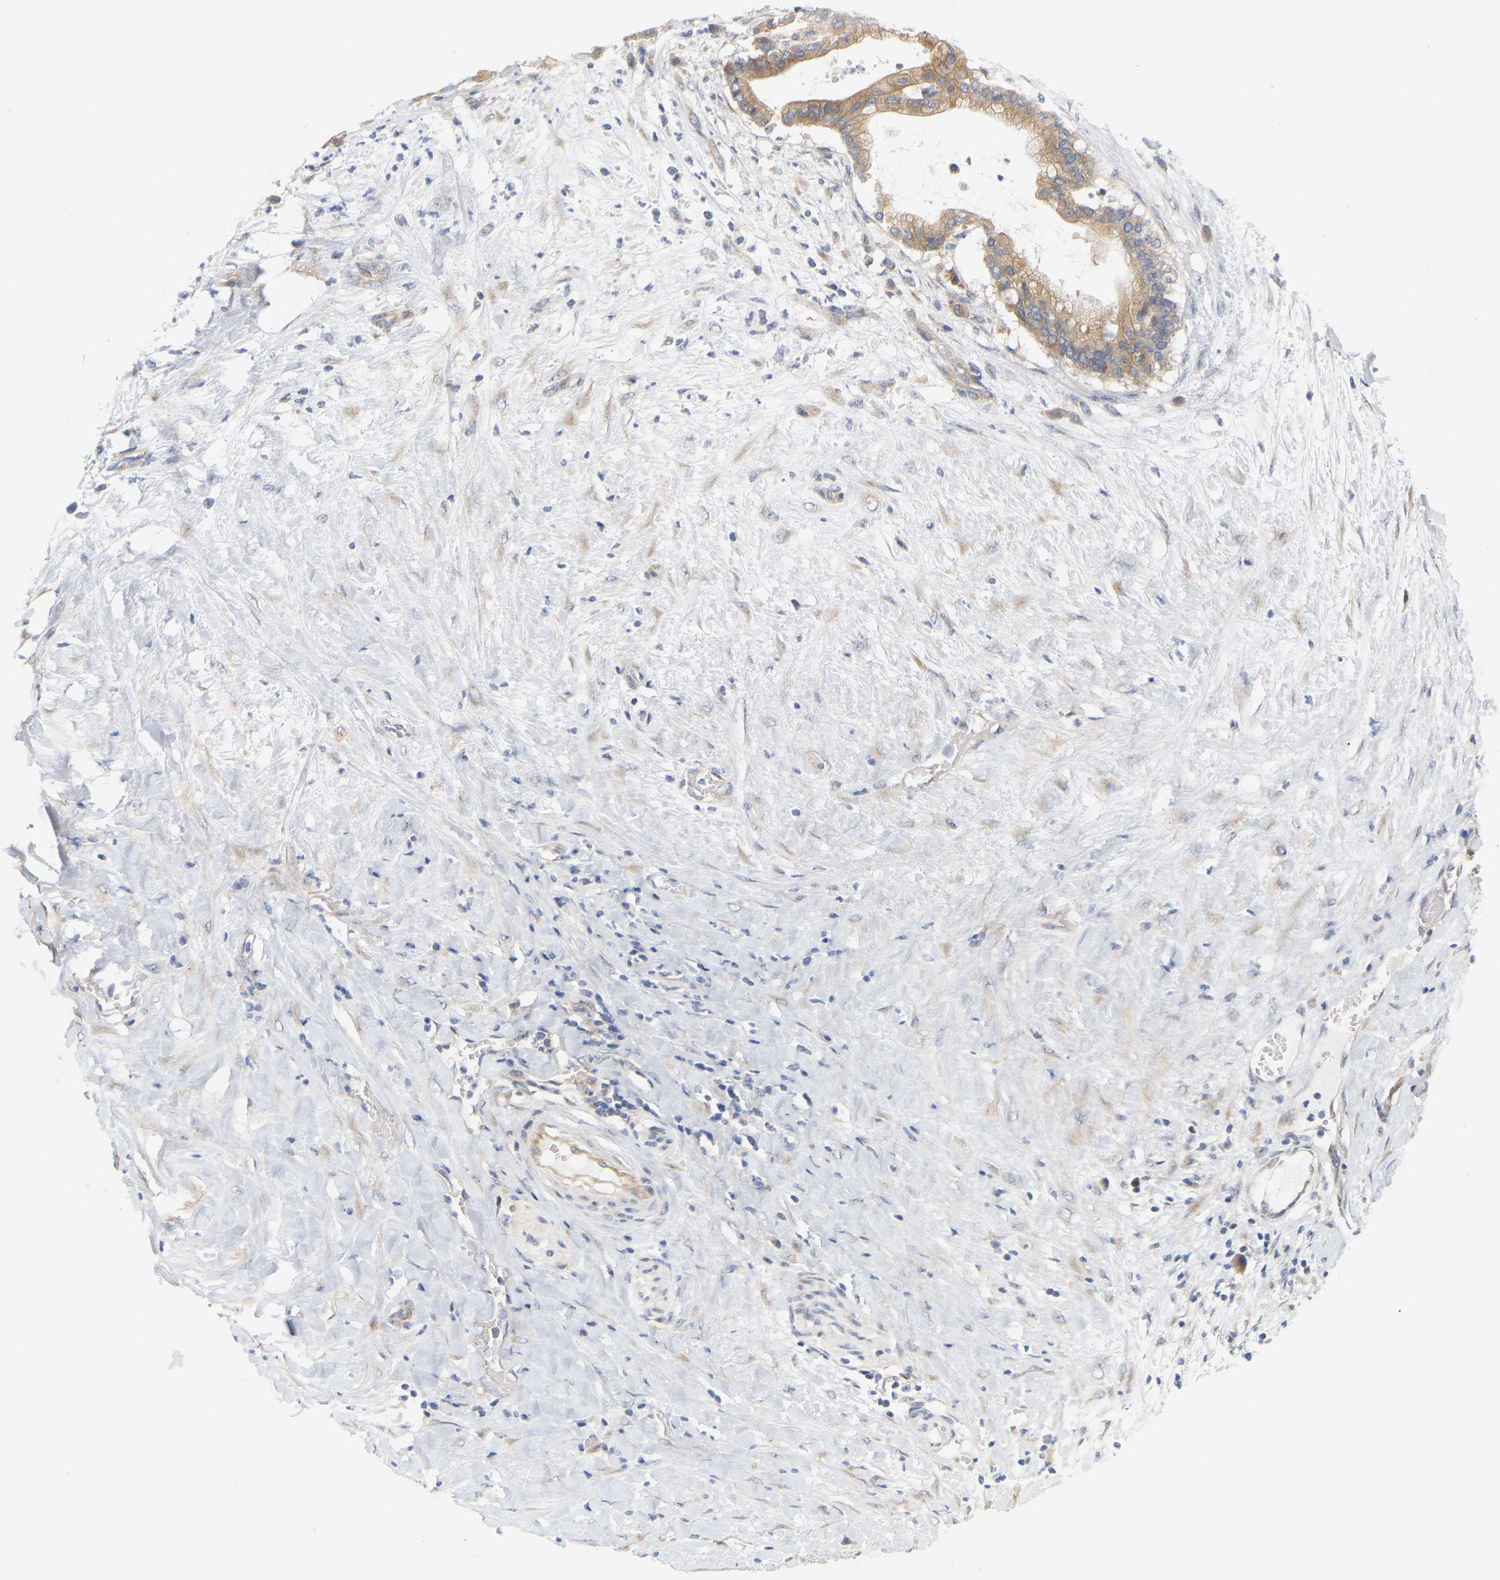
{"staining": {"intensity": "moderate", "quantity": ">75%", "location": "cytoplasmic/membranous"}, "tissue": "pancreatic cancer", "cell_type": "Tumor cells", "image_type": "cancer", "snomed": [{"axis": "morphology", "description": "Adenocarcinoma, NOS"}, {"axis": "topography", "description": "Pancreas"}], "caption": "A brown stain shows moderate cytoplasmic/membranous staining of a protein in pancreatic adenocarcinoma tumor cells.", "gene": "MINDY4", "patient": {"sex": "male", "age": 41}}